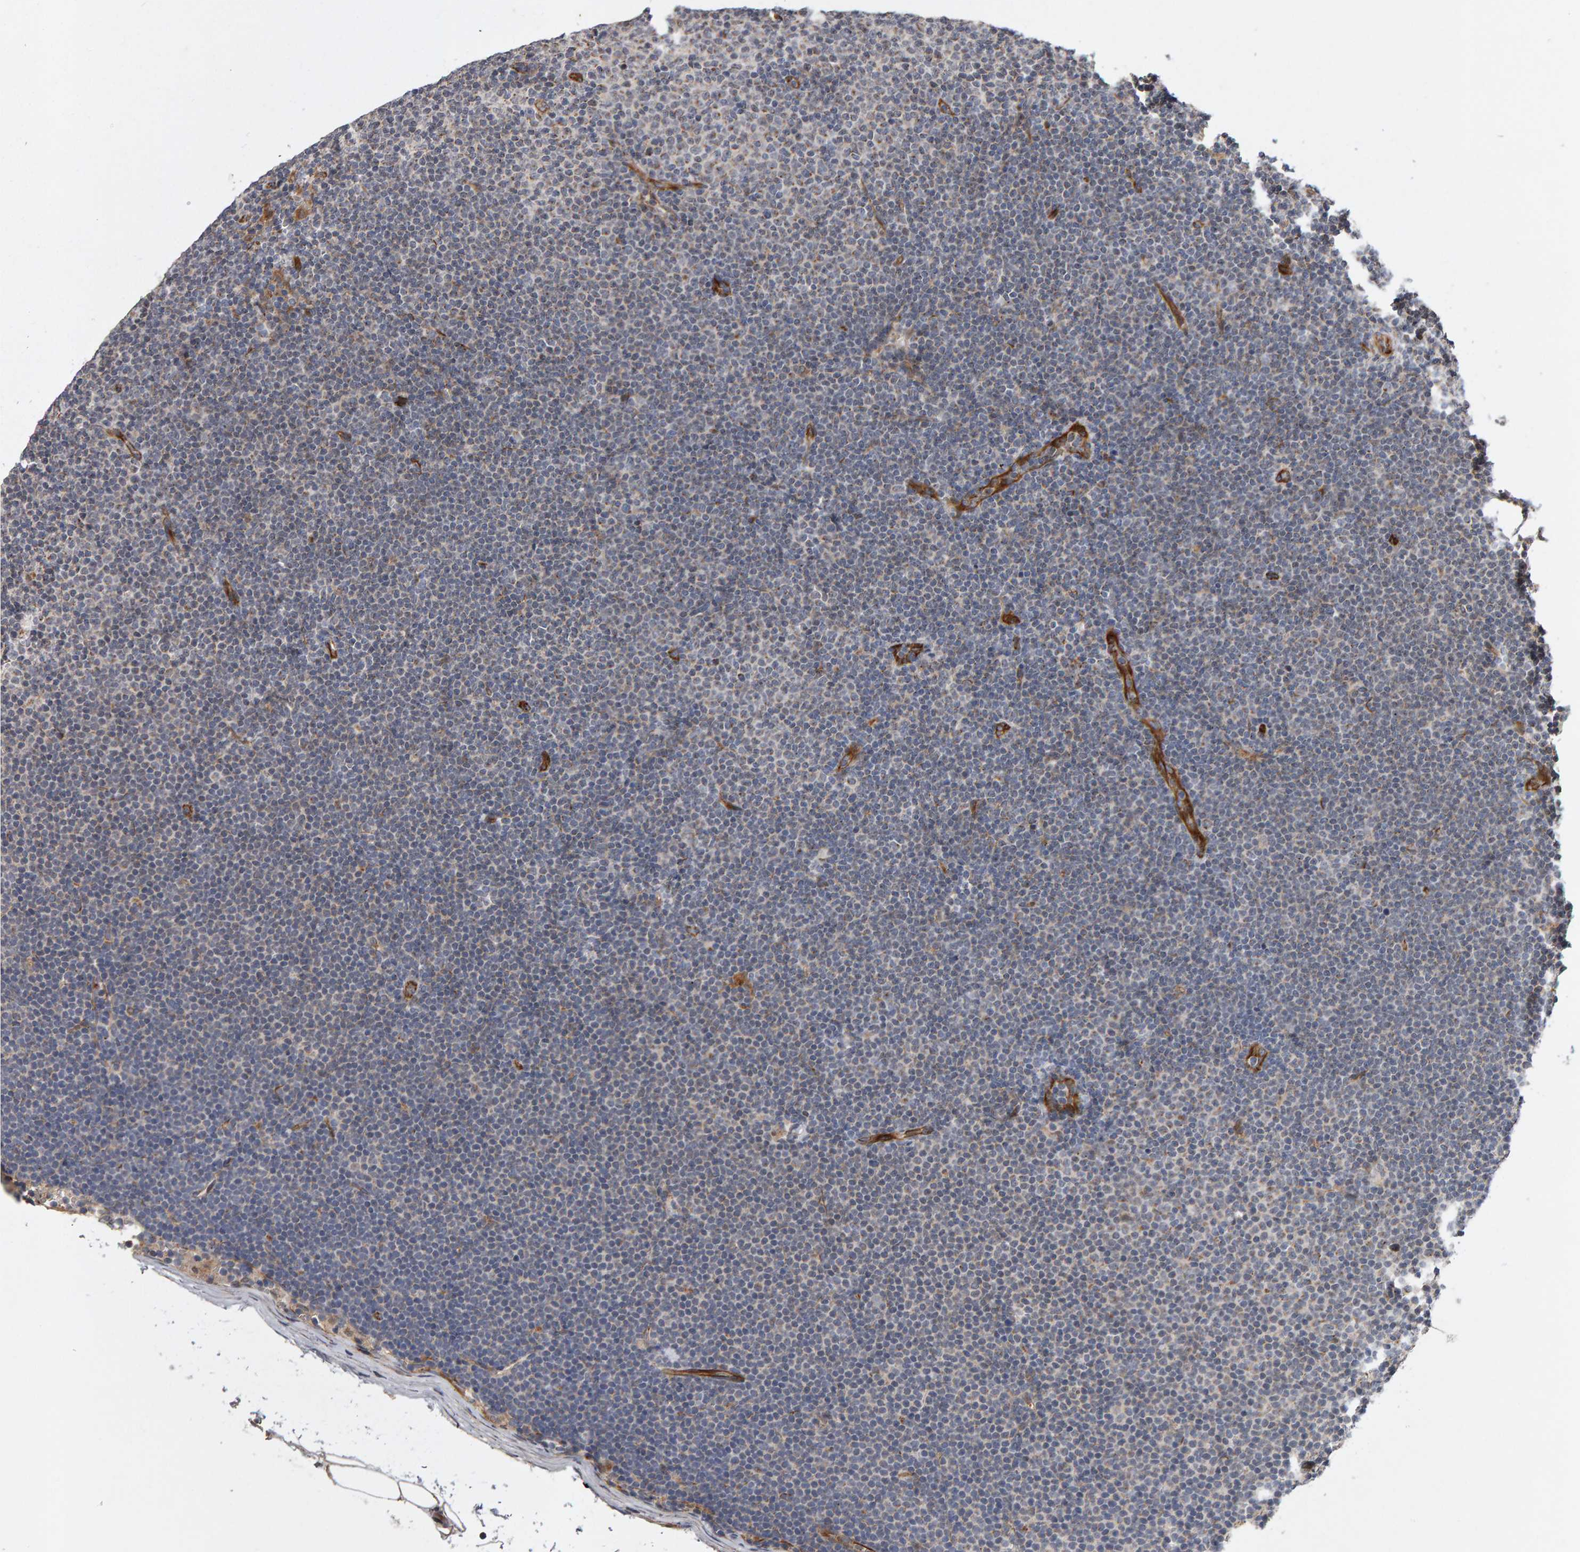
{"staining": {"intensity": "moderate", "quantity": "<25%", "location": "cytoplasmic/membranous"}, "tissue": "lymphoma", "cell_type": "Tumor cells", "image_type": "cancer", "snomed": [{"axis": "morphology", "description": "Malignant lymphoma, non-Hodgkin's type, Low grade"}, {"axis": "topography", "description": "Lymph node"}], "caption": "Lymphoma stained with a brown dye shows moderate cytoplasmic/membranous positive positivity in about <25% of tumor cells.", "gene": "CANT1", "patient": {"sex": "female", "age": 53}}